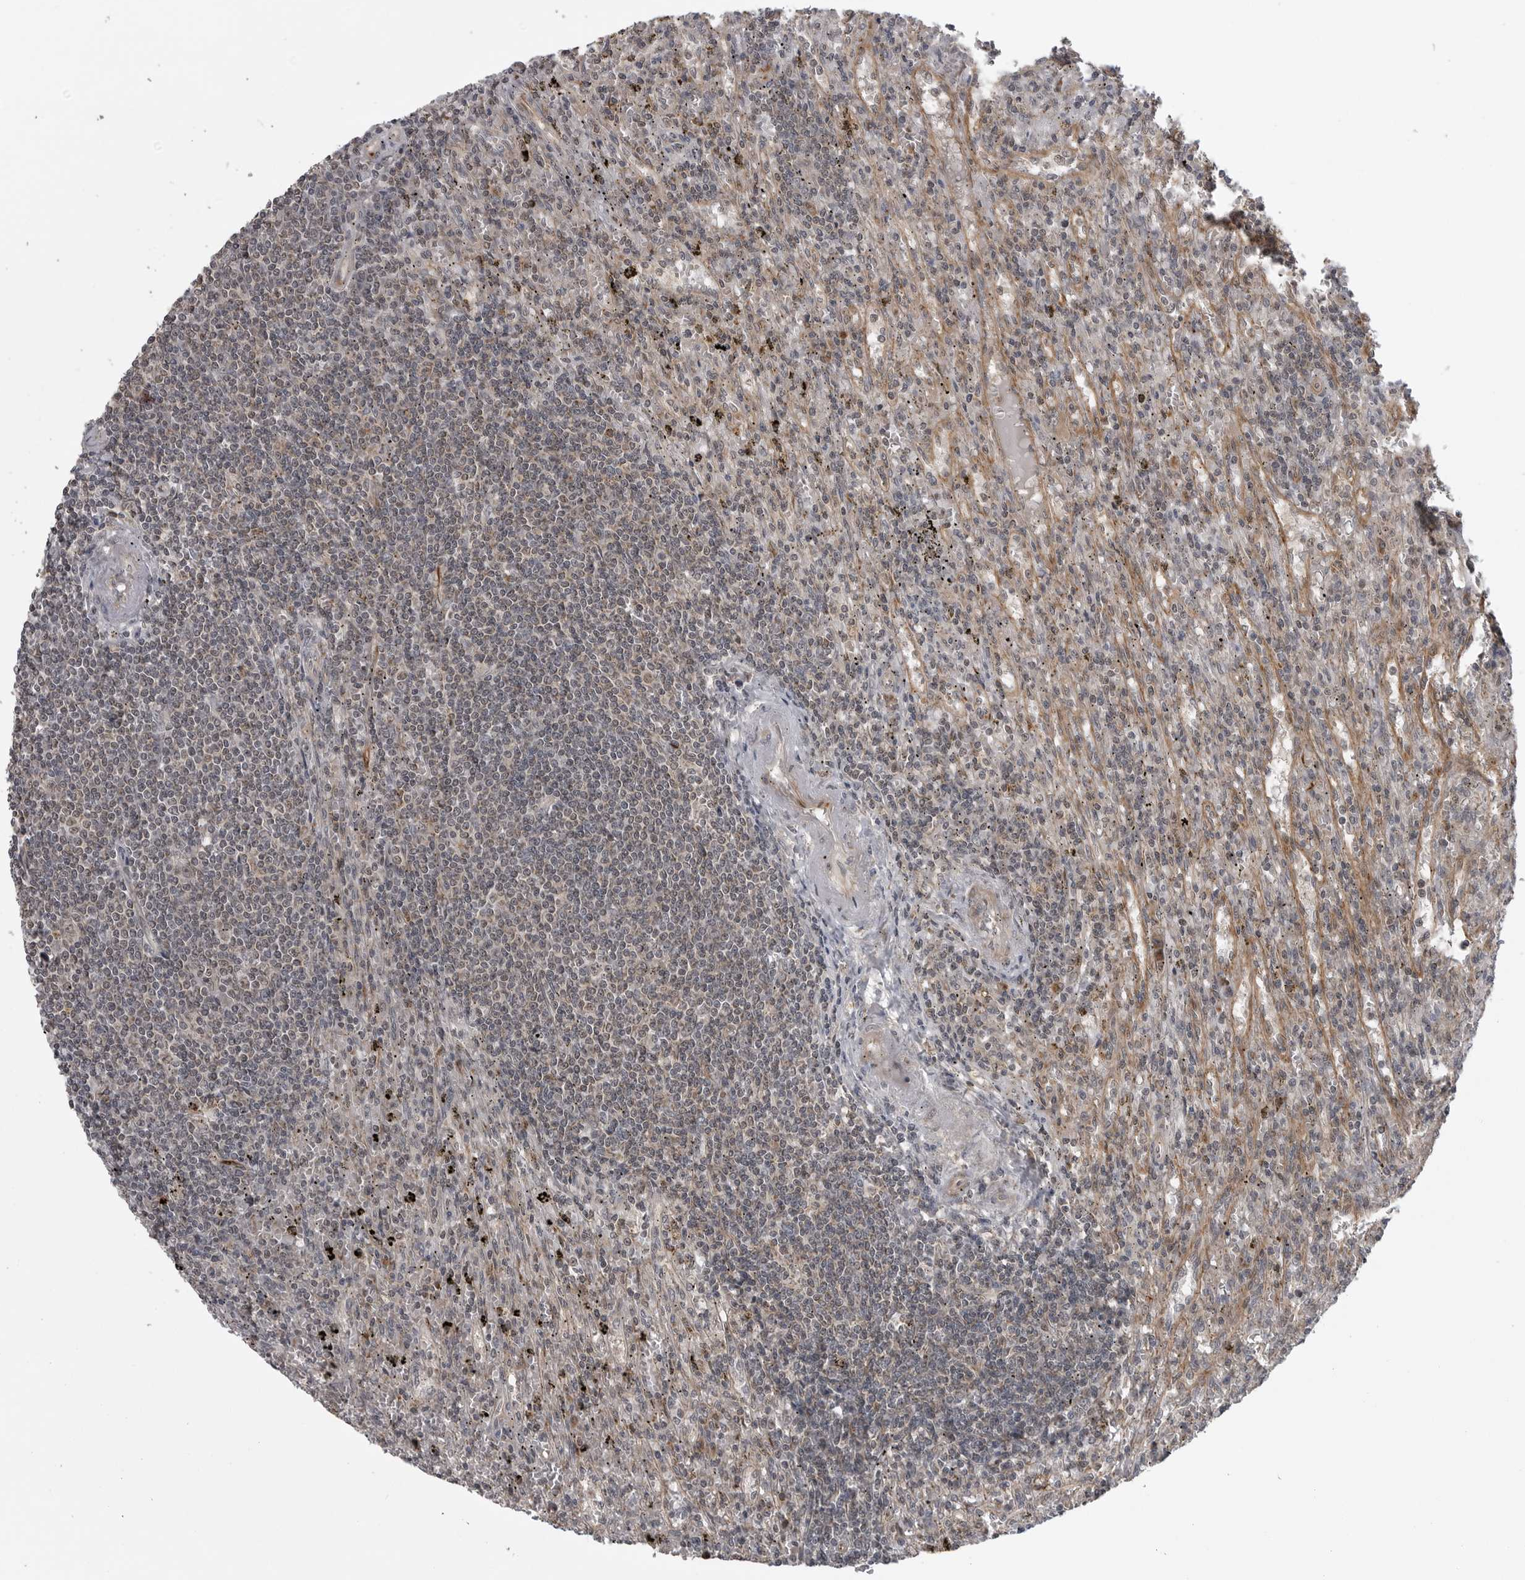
{"staining": {"intensity": "negative", "quantity": "none", "location": "none"}, "tissue": "lymphoma", "cell_type": "Tumor cells", "image_type": "cancer", "snomed": [{"axis": "morphology", "description": "Malignant lymphoma, non-Hodgkin's type, Low grade"}, {"axis": "topography", "description": "Spleen"}], "caption": "Human lymphoma stained for a protein using immunohistochemistry demonstrates no staining in tumor cells.", "gene": "FAAP100", "patient": {"sex": "male", "age": 76}}